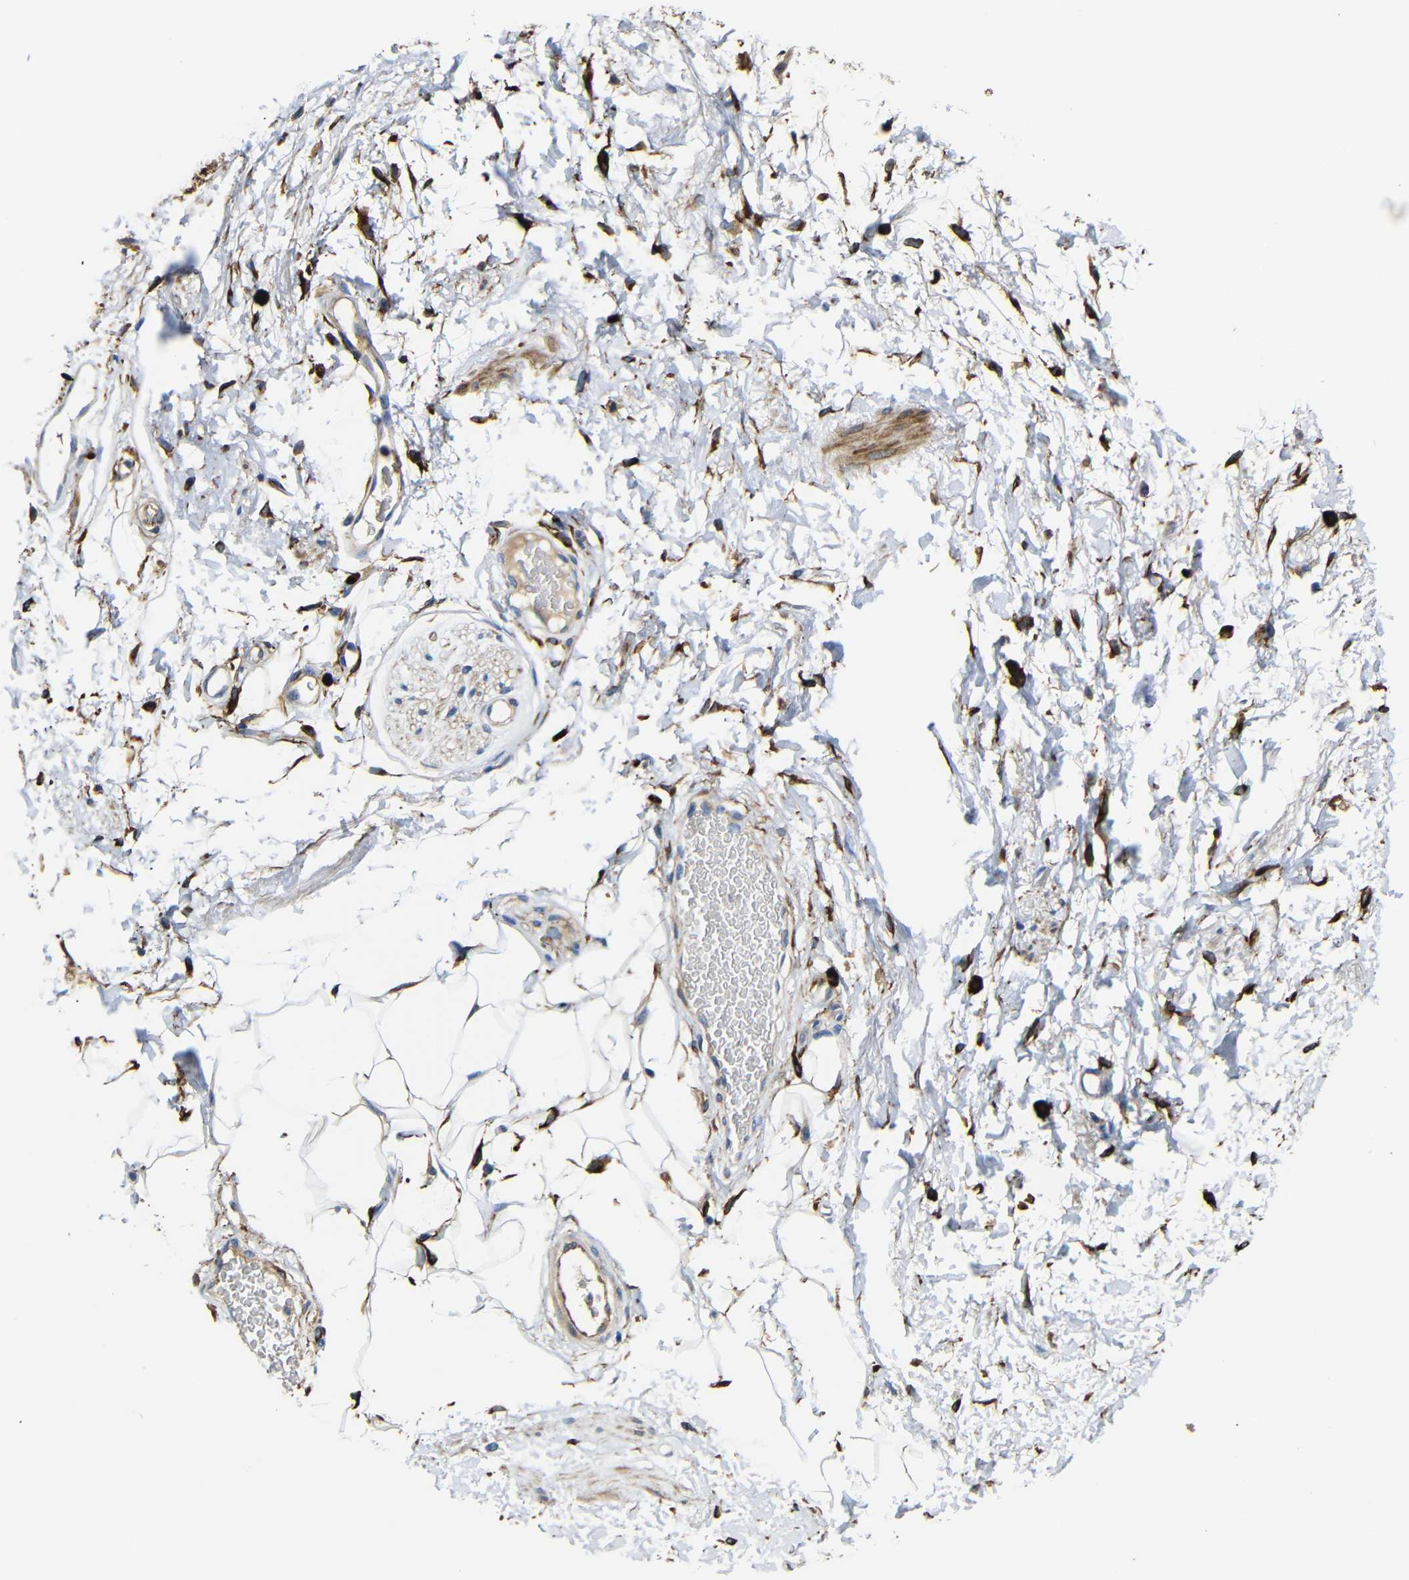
{"staining": {"intensity": "negative", "quantity": "none", "location": "none"}, "tissue": "adipose tissue", "cell_type": "Adipocytes", "image_type": "normal", "snomed": [{"axis": "morphology", "description": "Normal tissue, NOS"}, {"axis": "topography", "description": "Soft tissue"}, {"axis": "topography", "description": "Peripheral nerve tissue"}], "caption": "A high-resolution photomicrograph shows immunohistochemistry (IHC) staining of unremarkable adipose tissue, which shows no significant expression in adipocytes.", "gene": "DCLK1", "patient": {"sex": "female", "age": 71}}